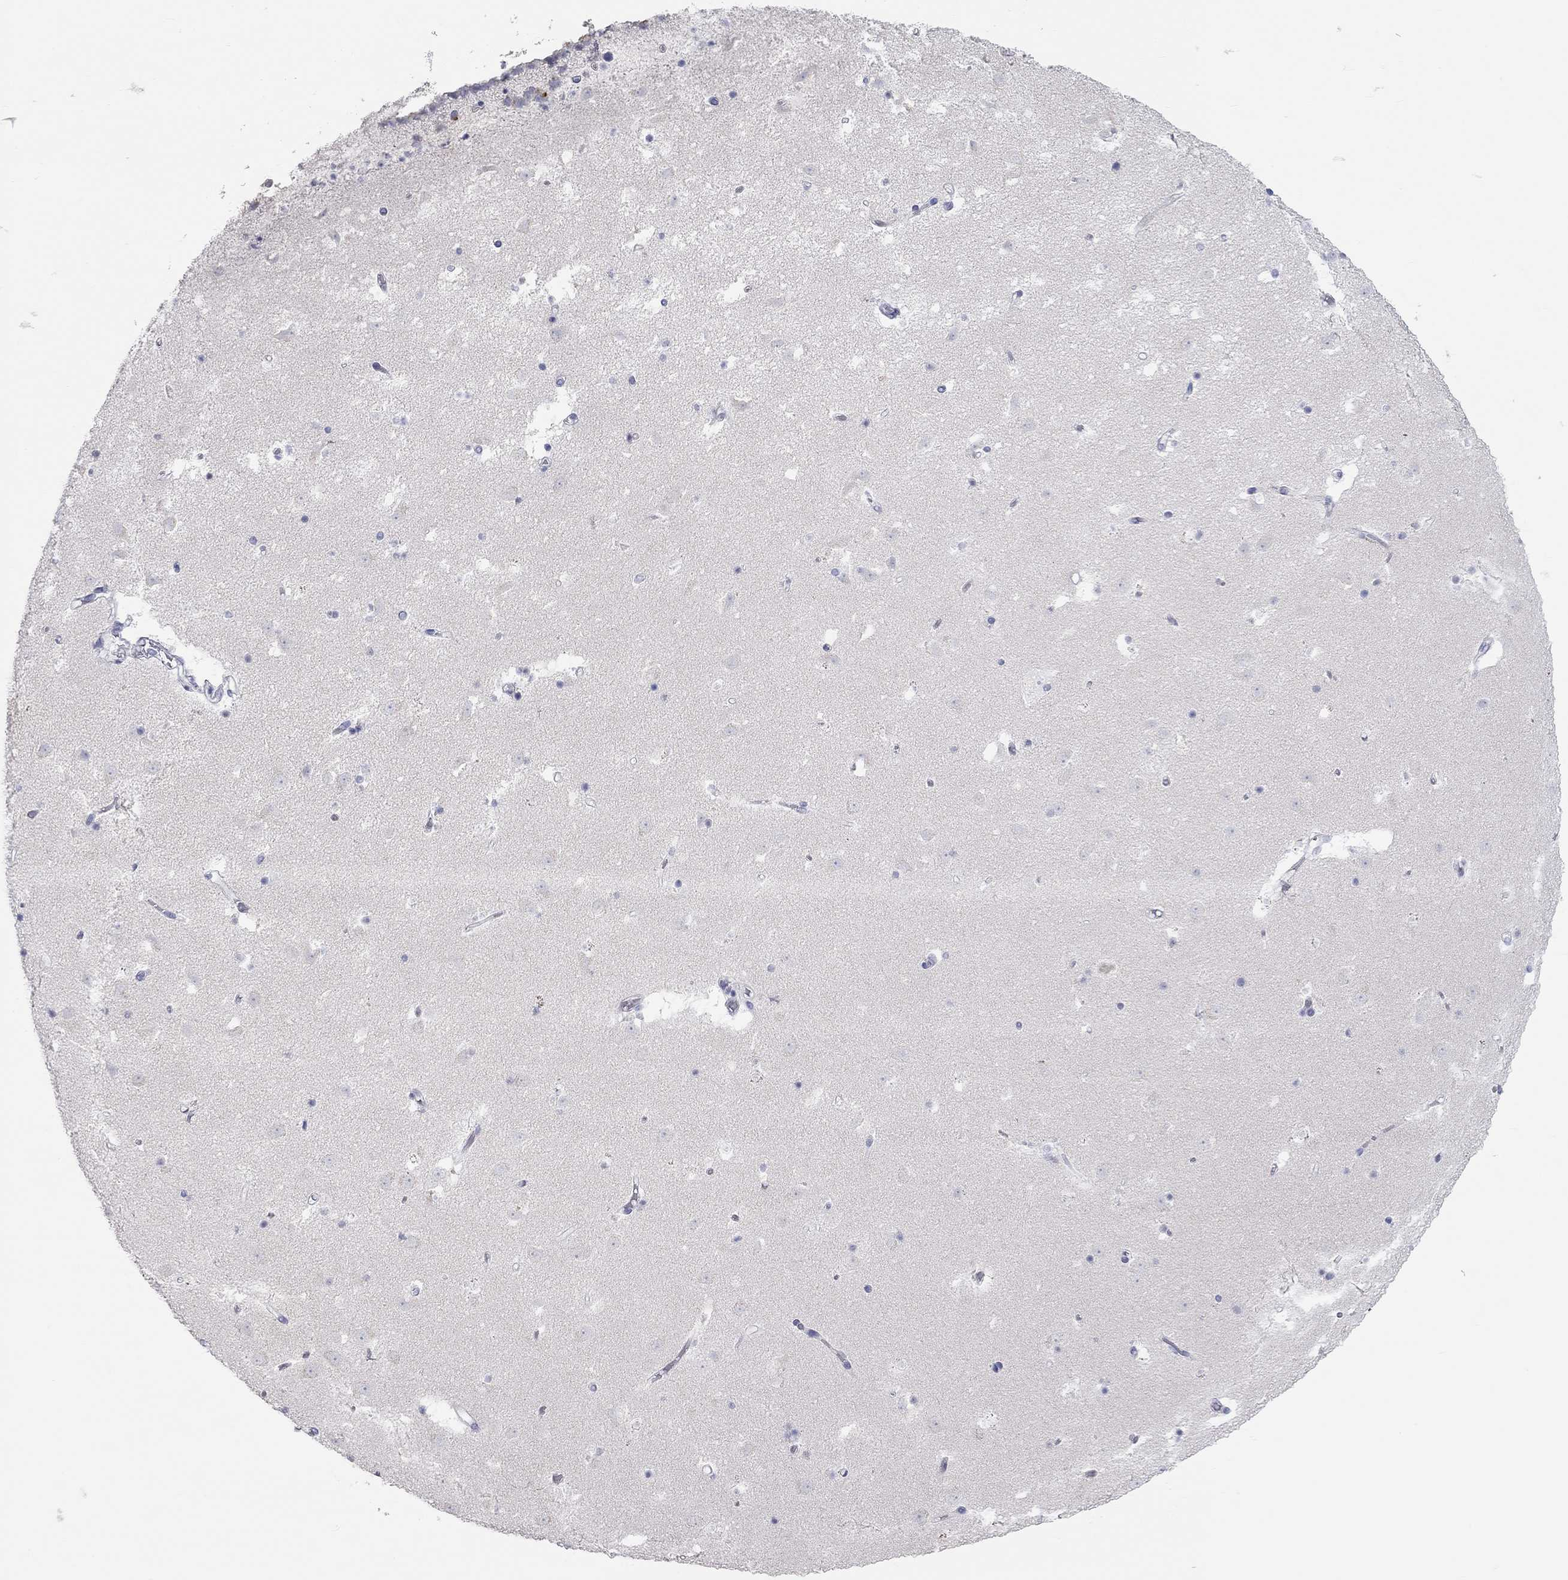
{"staining": {"intensity": "negative", "quantity": "none", "location": "none"}, "tissue": "caudate", "cell_type": "Glial cells", "image_type": "normal", "snomed": [{"axis": "morphology", "description": "Normal tissue, NOS"}, {"axis": "topography", "description": "Lateral ventricle wall"}], "caption": "DAB immunohistochemical staining of benign caudate reveals no significant positivity in glial cells.", "gene": "AK8", "patient": {"sex": "female", "age": 42}}